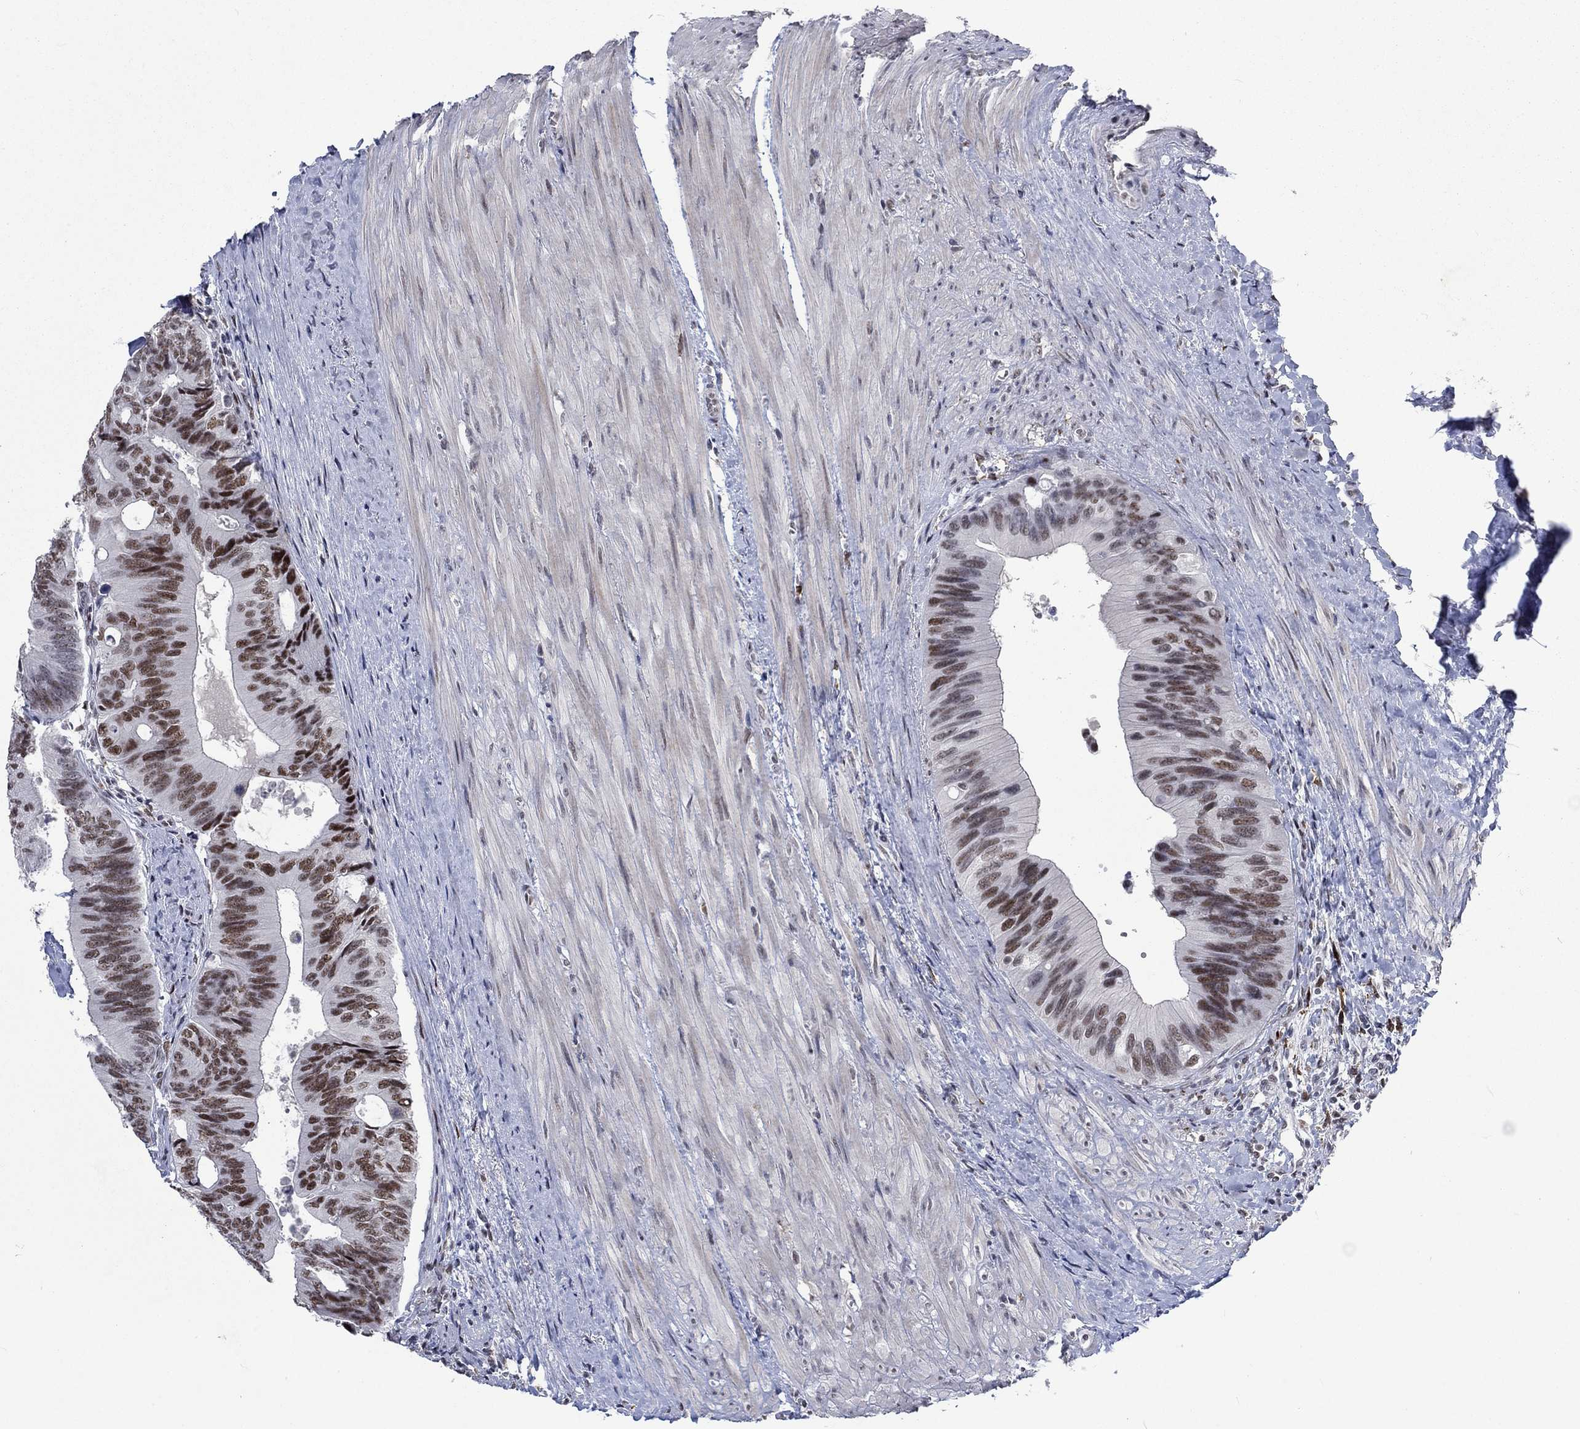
{"staining": {"intensity": "strong", "quantity": "25%-75%", "location": "nuclear"}, "tissue": "colorectal cancer", "cell_type": "Tumor cells", "image_type": "cancer", "snomed": [{"axis": "morphology", "description": "Normal tissue, NOS"}, {"axis": "morphology", "description": "Adenocarcinoma, NOS"}, {"axis": "topography", "description": "Colon"}], "caption": "Human colorectal cancer (adenocarcinoma) stained with a protein marker reveals strong staining in tumor cells.", "gene": "HCFC1", "patient": {"sex": "male", "age": 65}}